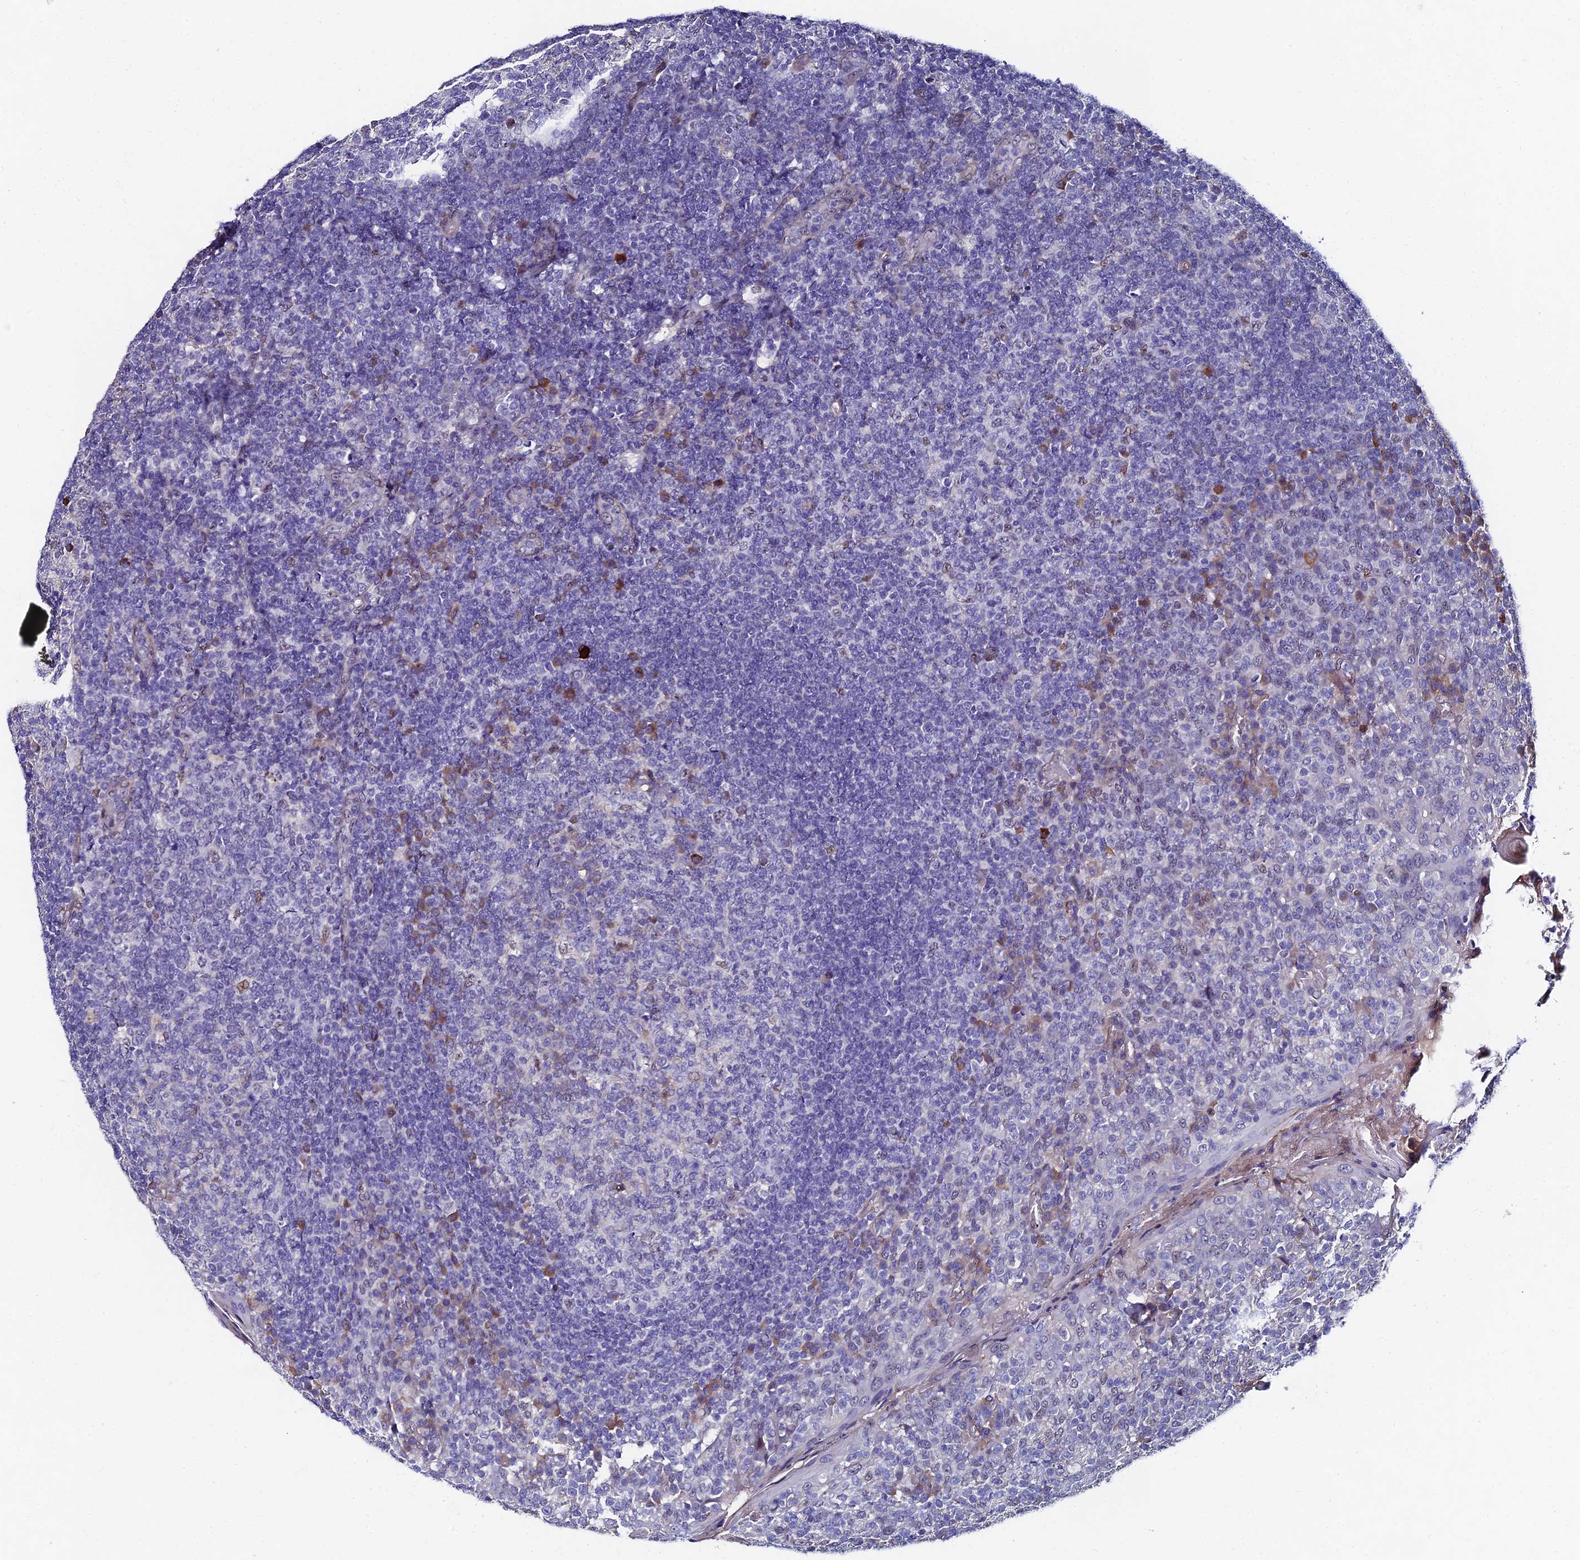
{"staining": {"intensity": "negative", "quantity": "none", "location": "none"}, "tissue": "tonsil", "cell_type": "Germinal center cells", "image_type": "normal", "snomed": [{"axis": "morphology", "description": "Normal tissue, NOS"}, {"axis": "topography", "description": "Tonsil"}], "caption": "Immunohistochemistry (IHC) image of normal tonsil stained for a protein (brown), which displays no positivity in germinal center cells.", "gene": "TRIM24", "patient": {"sex": "female", "age": 19}}